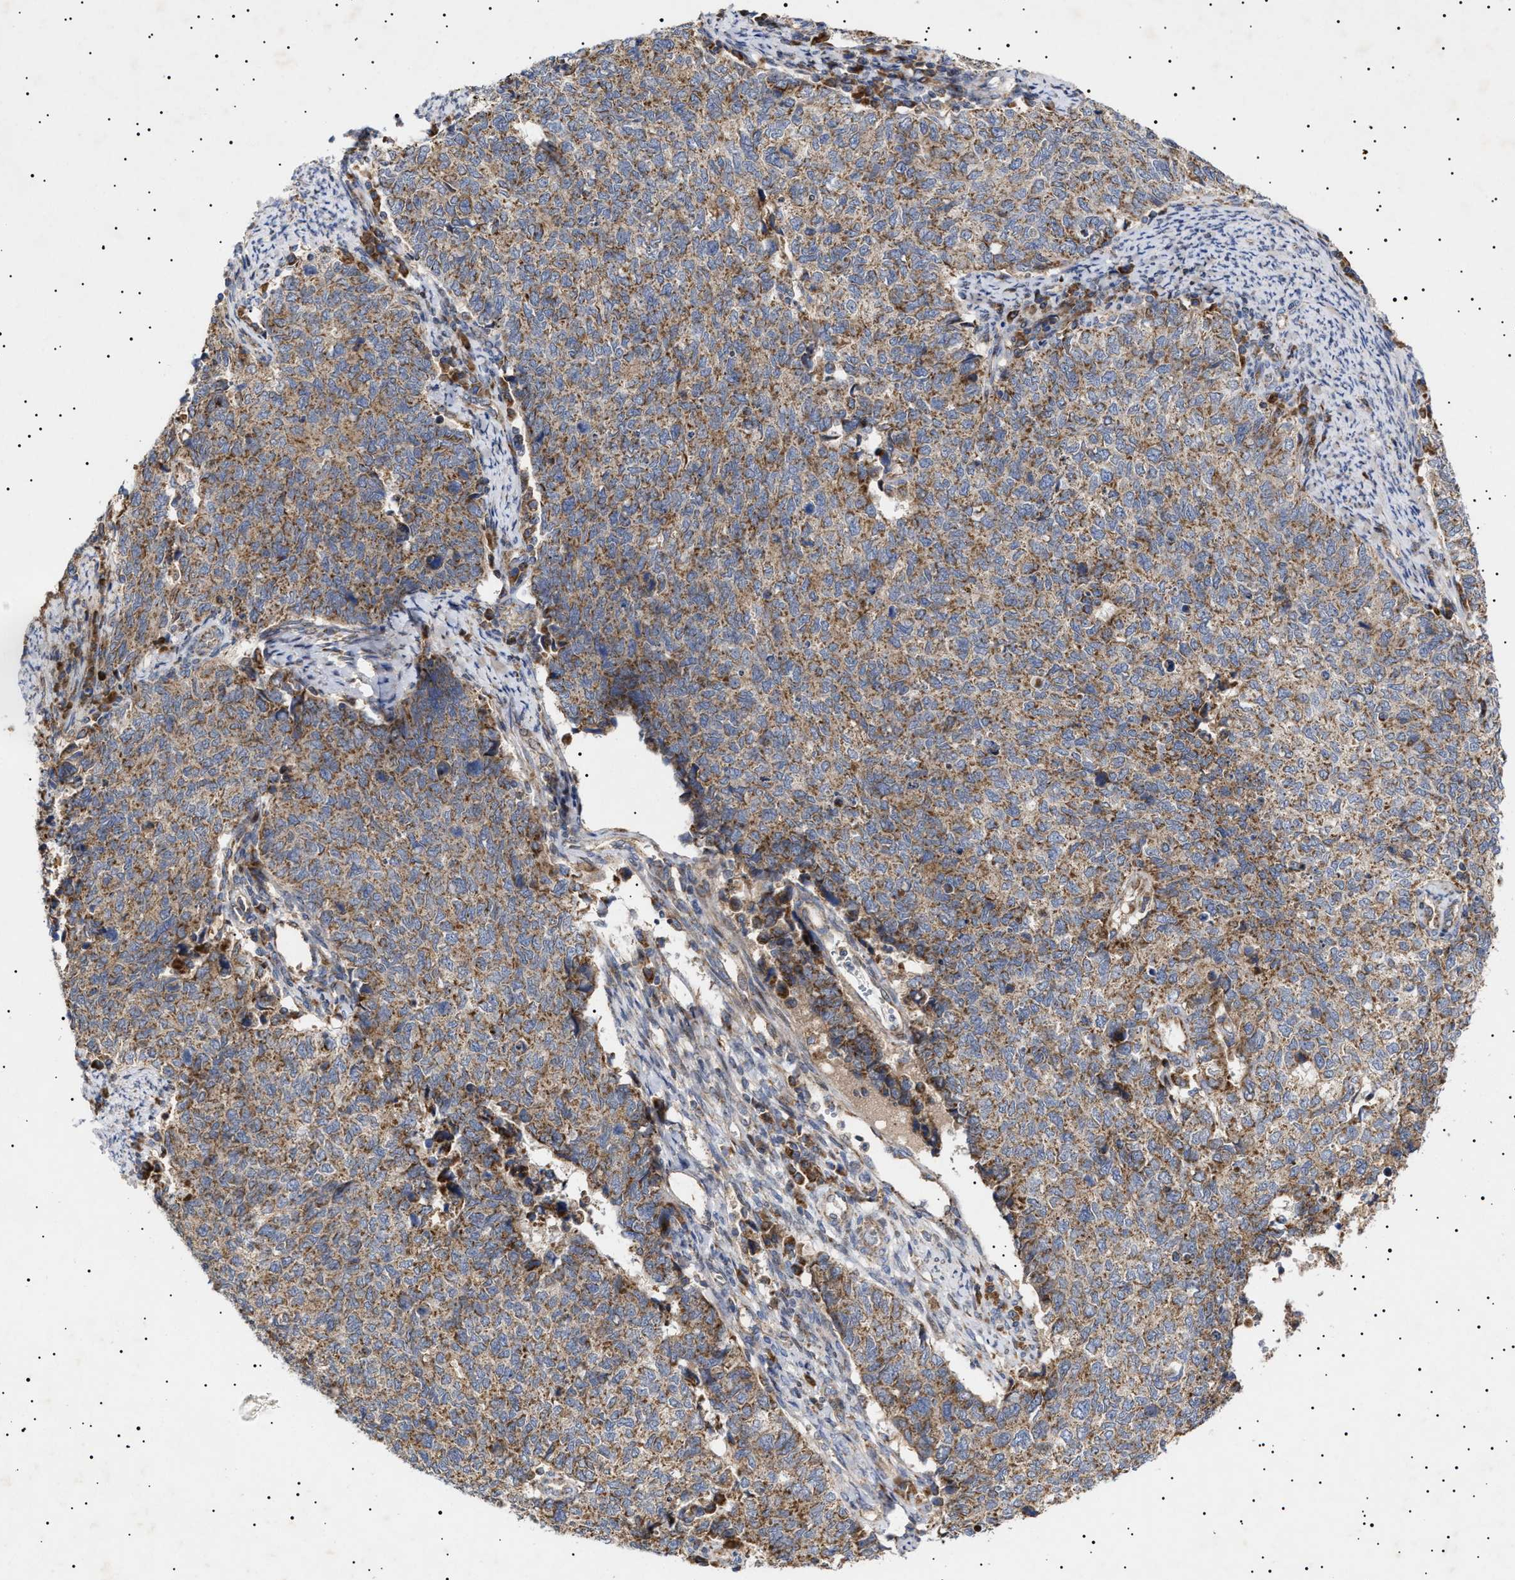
{"staining": {"intensity": "moderate", "quantity": ">75%", "location": "cytoplasmic/membranous"}, "tissue": "cervical cancer", "cell_type": "Tumor cells", "image_type": "cancer", "snomed": [{"axis": "morphology", "description": "Squamous cell carcinoma, NOS"}, {"axis": "topography", "description": "Cervix"}], "caption": "Immunohistochemistry staining of cervical cancer (squamous cell carcinoma), which shows medium levels of moderate cytoplasmic/membranous positivity in about >75% of tumor cells indicating moderate cytoplasmic/membranous protein staining. The staining was performed using DAB (3,3'-diaminobenzidine) (brown) for protein detection and nuclei were counterstained in hematoxylin (blue).", "gene": "MRPL10", "patient": {"sex": "female", "age": 63}}